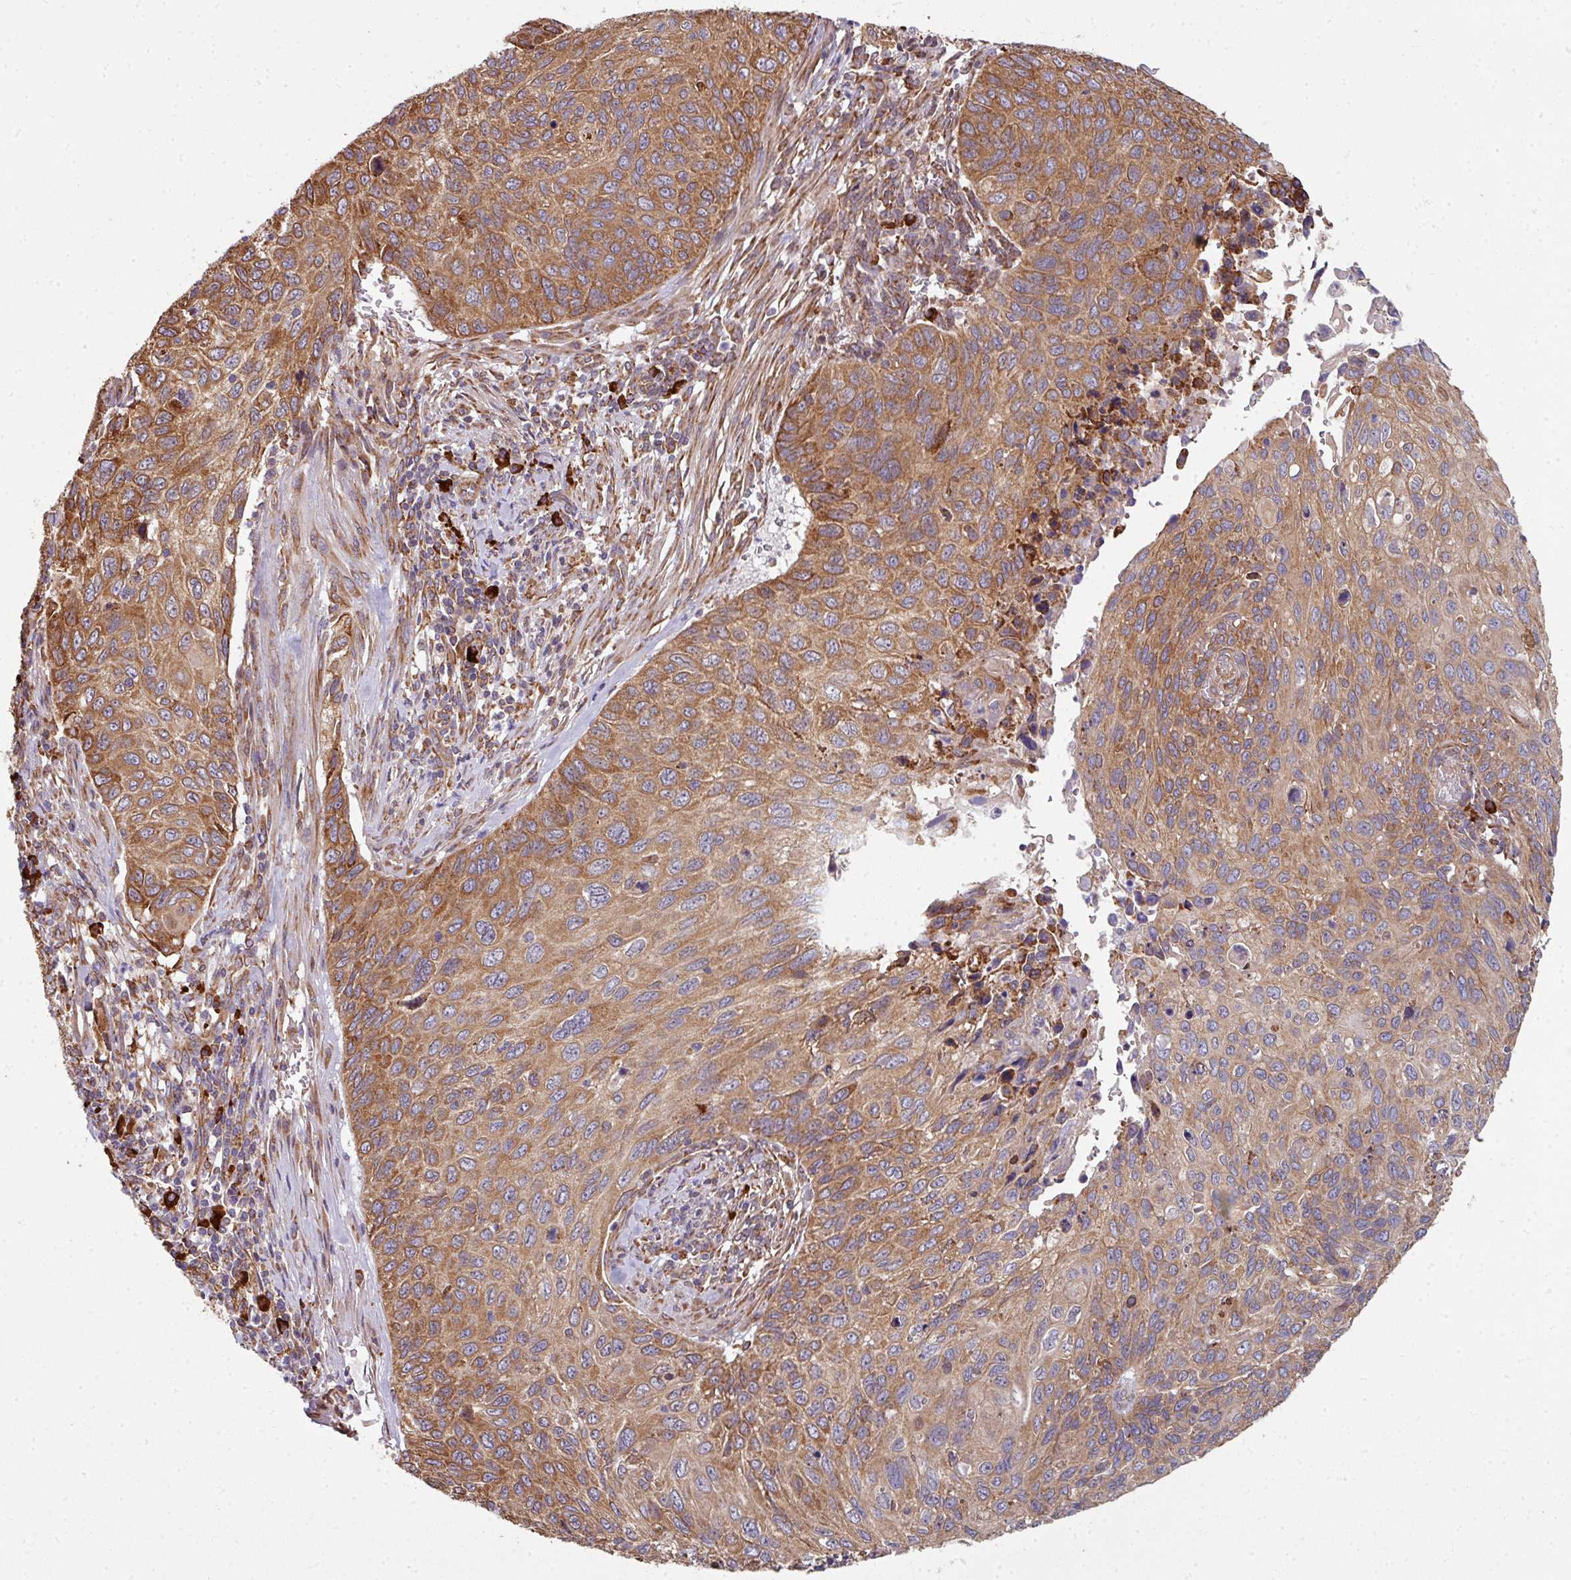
{"staining": {"intensity": "moderate", "quantity": ">75%", "location": "cytoplasmic/membranous"}, "tissue": "cervical cancer", "cell_type": "Tumor cells", "image_type": "cancer", "snomed": [{"axis": "morphology", "description": "Squamous cell carcinoma, NOS"}, {"axis": "topography", "description": "Cervix"}], "caption": "IHC image of neoplastic tissue: cervical cancer stained using immunohistochemistry demonstrates medium levels of moderate protein expression localized specifically in the cytoplasmic/membranous of tumor cells, appearing as a cytoplasmic/membranous brown color.", "gene": "FAT4", "patient": {"sex": "female", "age": 70}}